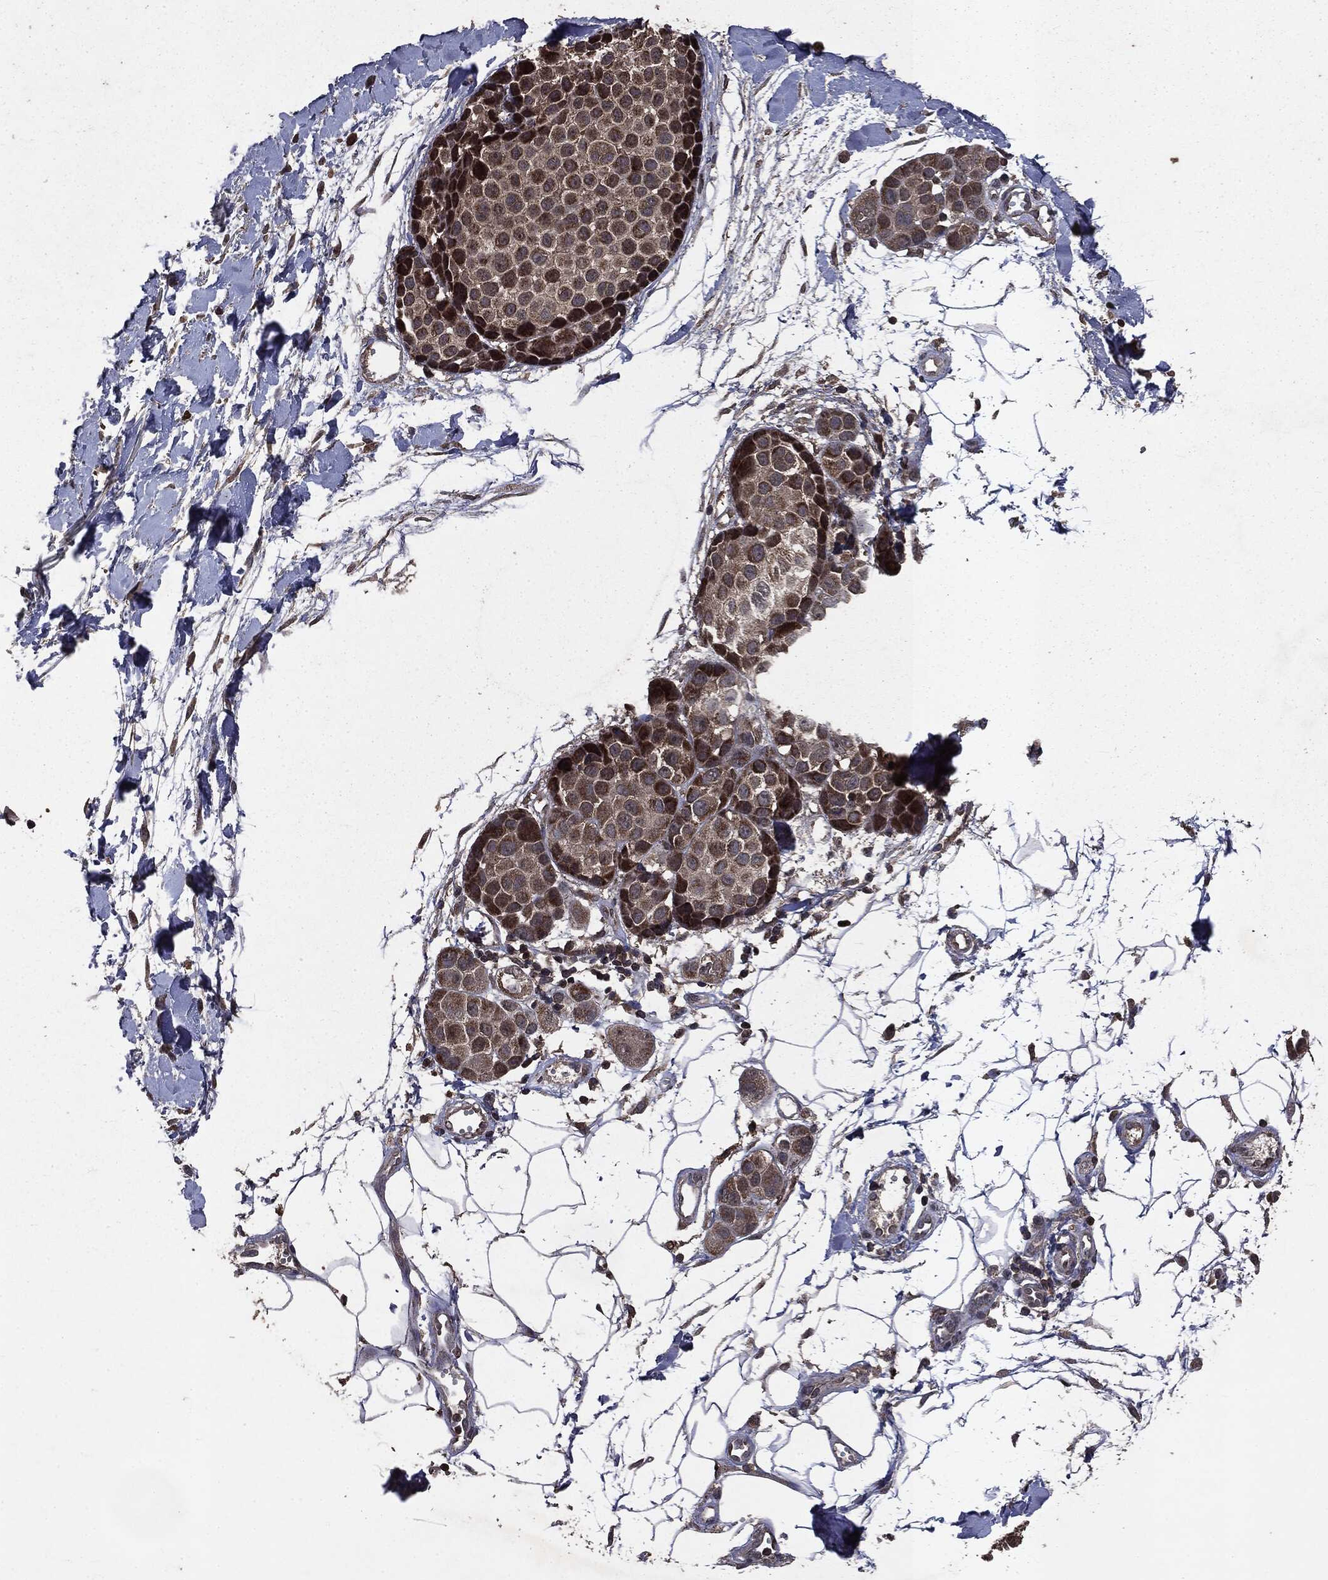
{"staining": {"intensity": "strong", "quantity": "25%-75%", "location": "cytoplasmic/membranous,nuclear"}, "tissue": "melanoma", "cell_type": "Tumor cells", "image_type": "cancer", "snomed": [{"axis": "morphology", "description": "Malignant melanoma, NOS"}, {"axis": "topography", "description": "Skin"}], "caption": "Protein expression analysis of malignant melanoma reveals strong cytoplasmic/membranous and nuclear positivity in about 25%-75% of tumor cells.", "gene": "PPP6R2", "patient": {"sex": "female", "age": 86}}